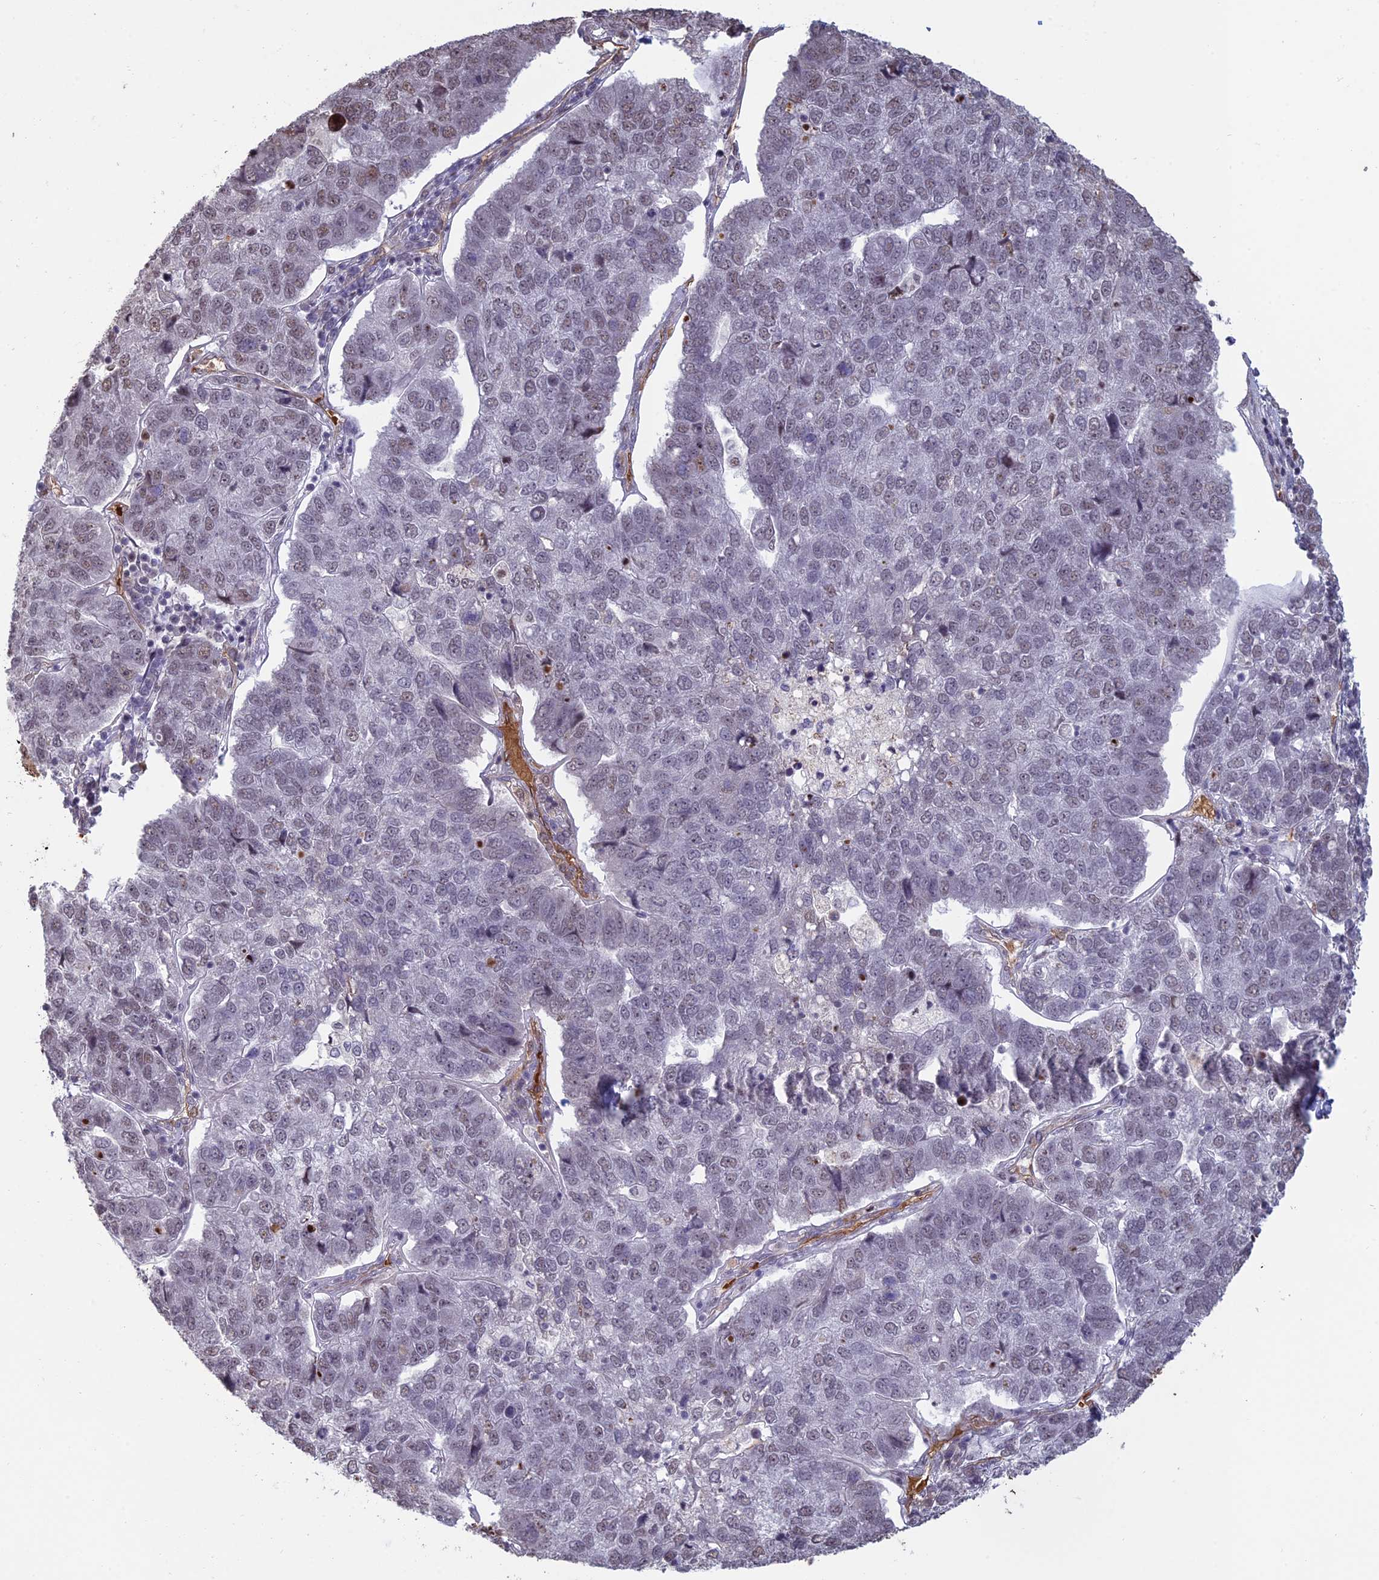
{"staining": {"intensity": "weak", "quantity": "<25%", "location": "nuclear"}, "tissue": "pancreatic cancer", "cell_type": "Tumor cells", "image_type": "cancer", "snomed": [{"axis": "morphology", "description": "Adenocarcinoma, NOS"}, {"axis": "topography", "description": "Pancreas"}], "caption": "Immunohistochemical staining of human adenocarcinoma (pancreatic) shows no significant expression in tumor cells.", "gene": "MFAP1", "patient": {"sex": "female", "age": 61}}